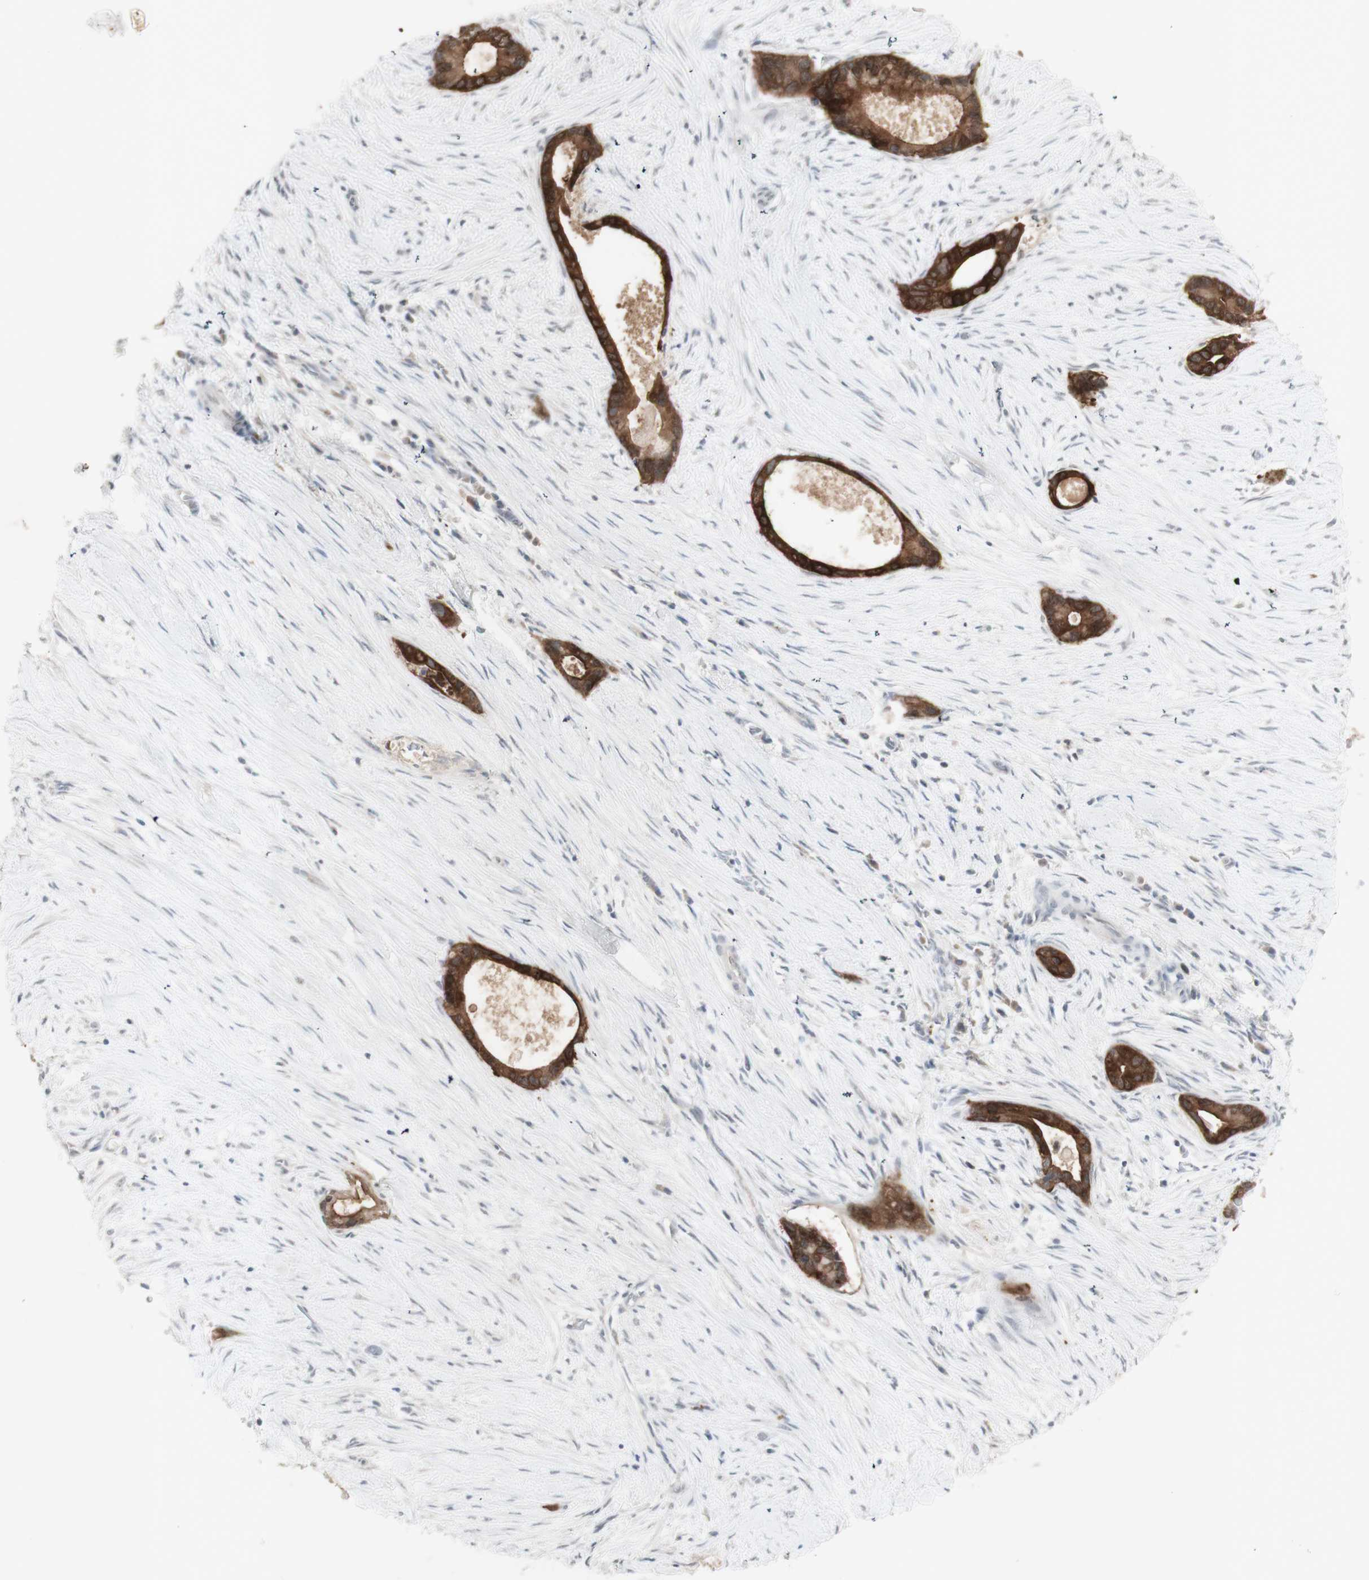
{"staining": {"intensity": "strong", "quantity": ">75%", "location": "cytoplasmic/membranous"}, "tissue": "liver cancer", "cell_type": "Tumor cells", "image_type": "cancer", "snomed": [{"axis": "morphology", "description": "Cholangiocarcinoma"}, {"axis": "topography", "description": "Liver"}], "caption": "Protein analysis of liver cholangiocarcinoma tissue exhibits strong cytoplasmic/membranous staining in about >75% of tumor cells. (DAB (3,3'-diaminobenzidine) IHC, brown staining for protein, blue staining for nuclei).", "gene": "C1orf116", "patient": {"sex": "female", "age": 55}}